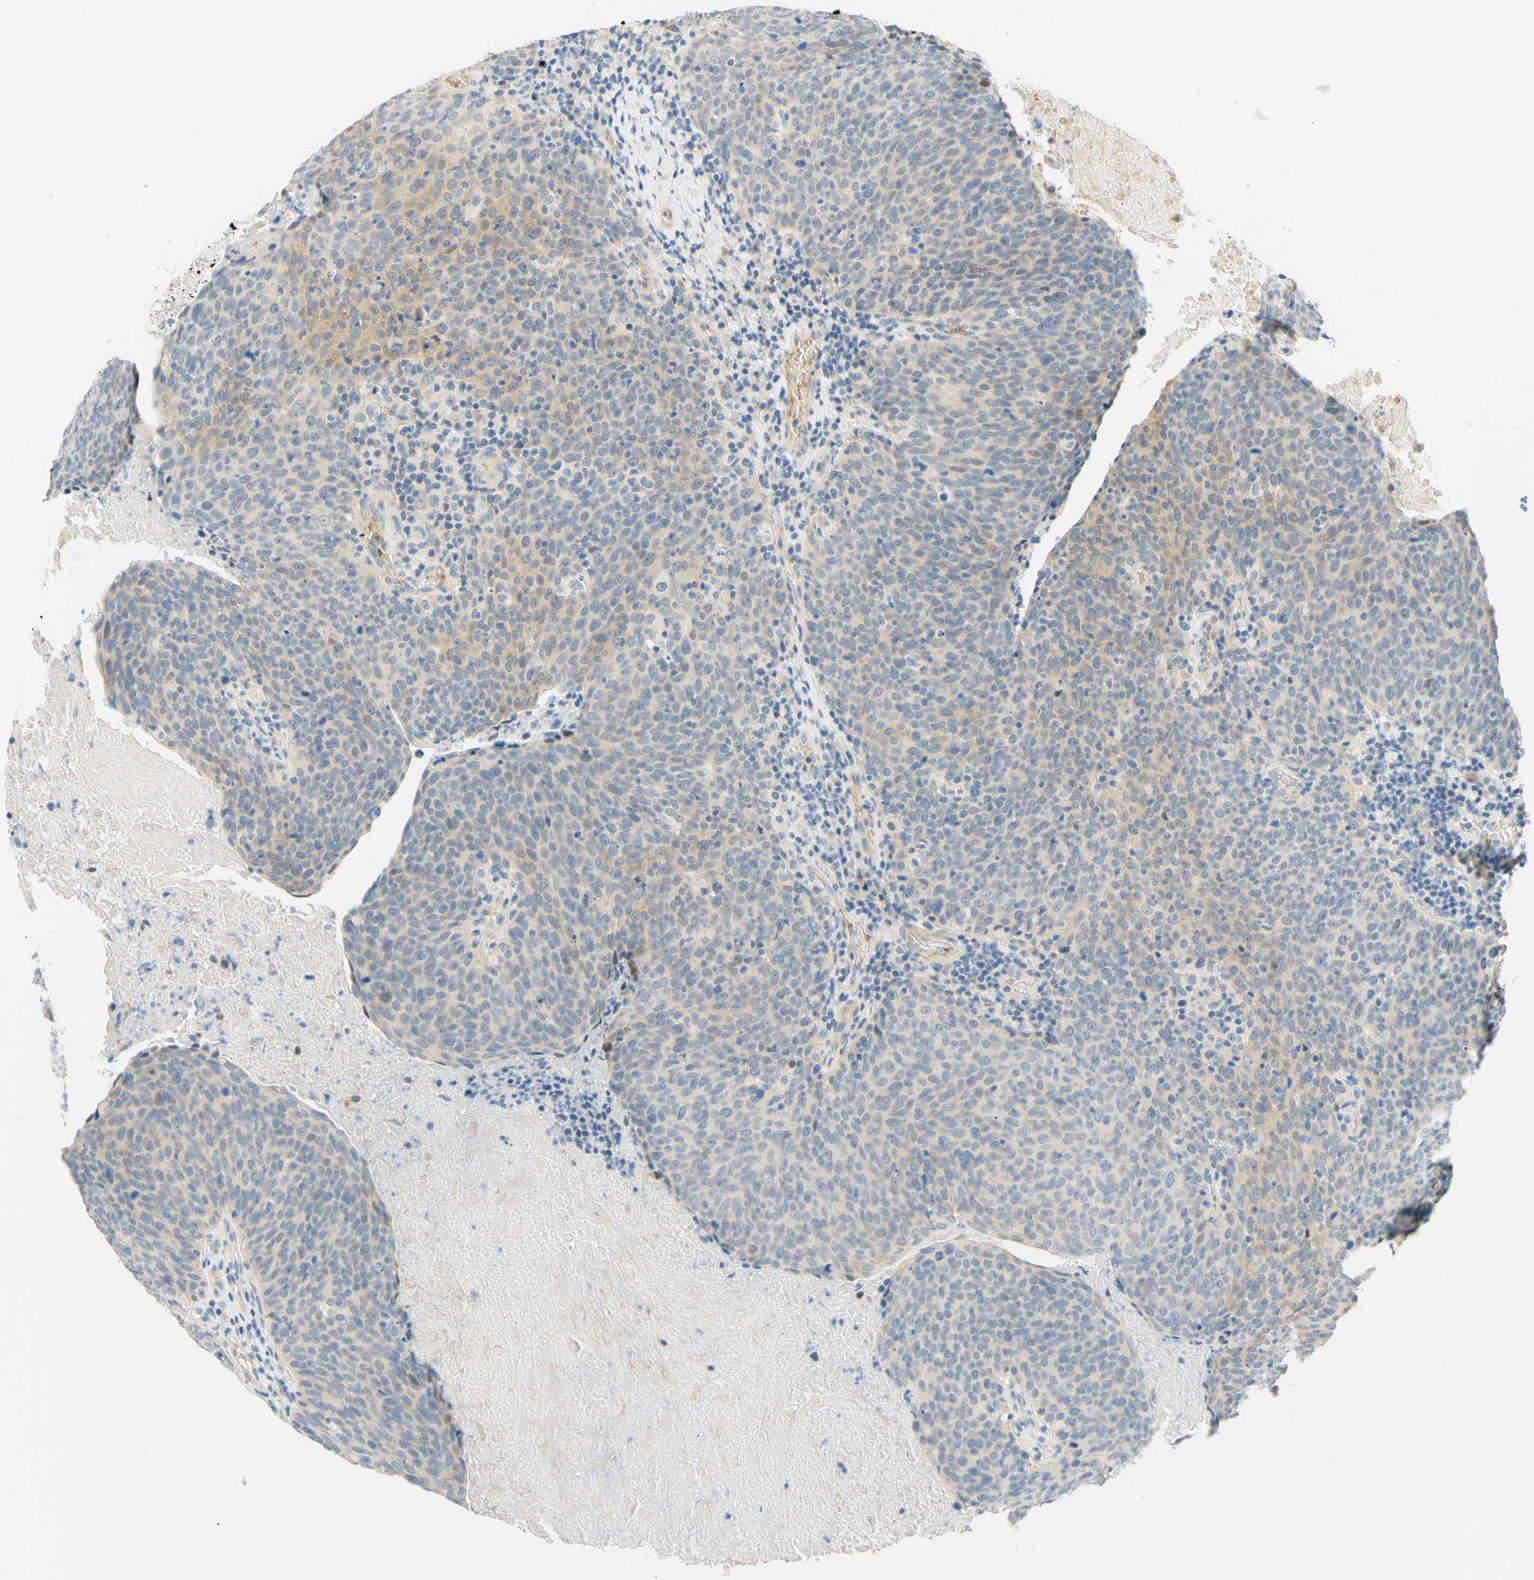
{"staining": {"intensity": "weak", "quantity": "25%-75%", "location": "cytoplasmic/membranous"}, "tissue": "head and neck cancer", "cell_type": "Tumor cells", "image_type": "cancer", "snomed": [{"axis": "morphology", "description": "Squamous cell carcinoma, NOS"}, {"axis": "morphology", "description": "Squamous cell carcinoma, metastatic, NOS"}, {"axis": "topography", "description": "Lymph node"}, {"axis": "topography", "description": "Head-Neck"}], "caption": "Immunohistochemical staining of head and neck cancer shows weak cytoplasmic/membranous protein positivity in about 25%-75% of tumor cells.", "gene": "ENTREP2", "patient": {"sex": "male", "age": 62}}